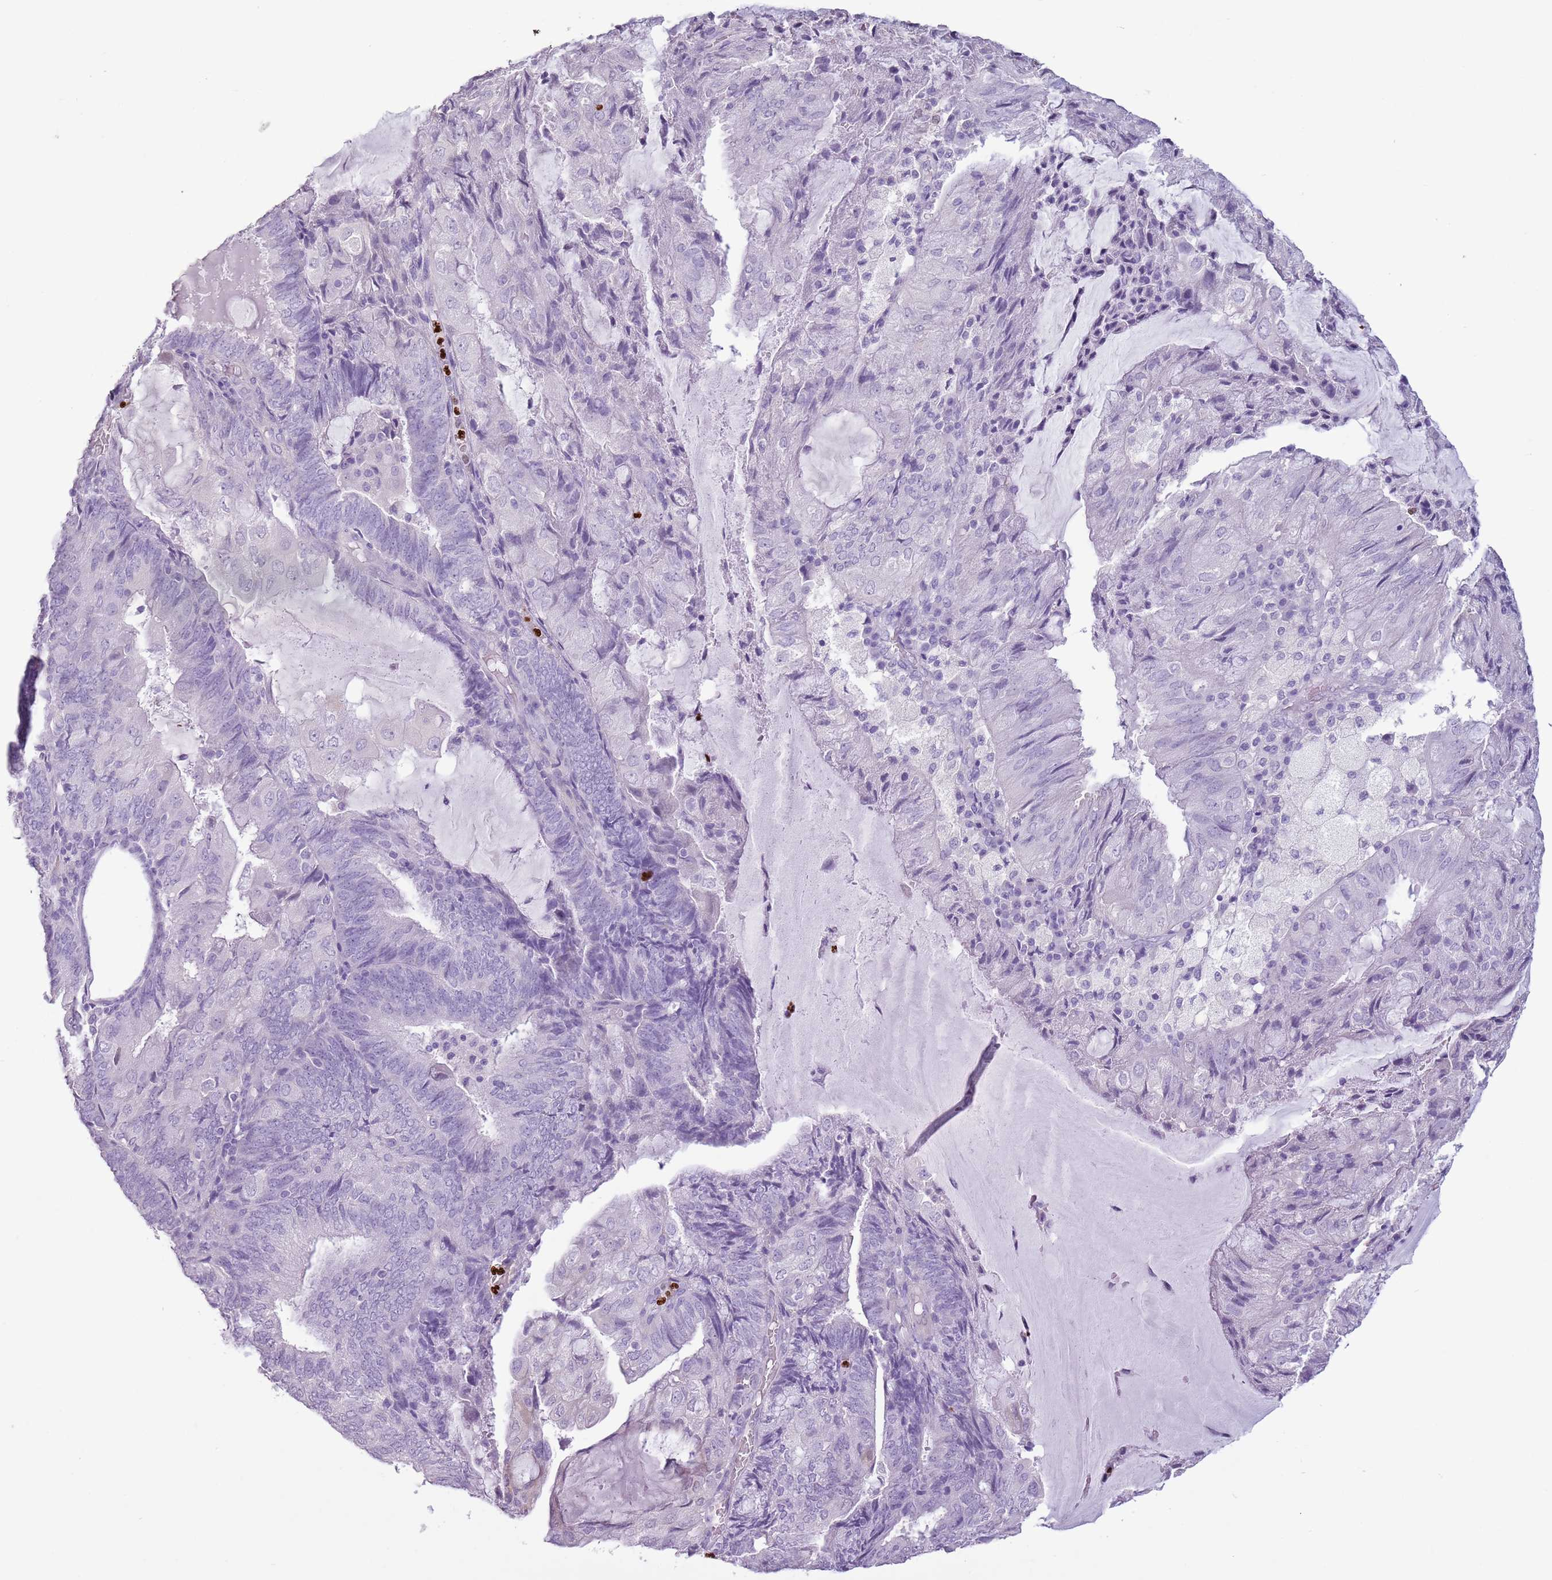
{"staining": {"intensity": "negative", "quantity": "none", "location": "none"}, "tissue": "endometrial cancer", "cell_type": "Tumor cells", "image_type": "cancer", "snomed": [{"axis": "morphology", "description": "Adenocarcinoma, NOS"}, {"axis": "topography", "description": "Endometrium"}], "caption": "The immunohistochemistry (IHC) histopathology image has no significant expression in tumor cells of endometrial adenocarcinoma tissue. (Immunohistochemistry (ihc), brightfield microscopy, high magnification).", "gene": "CELF6", "patient": {"sex": "female", "age": 81}}